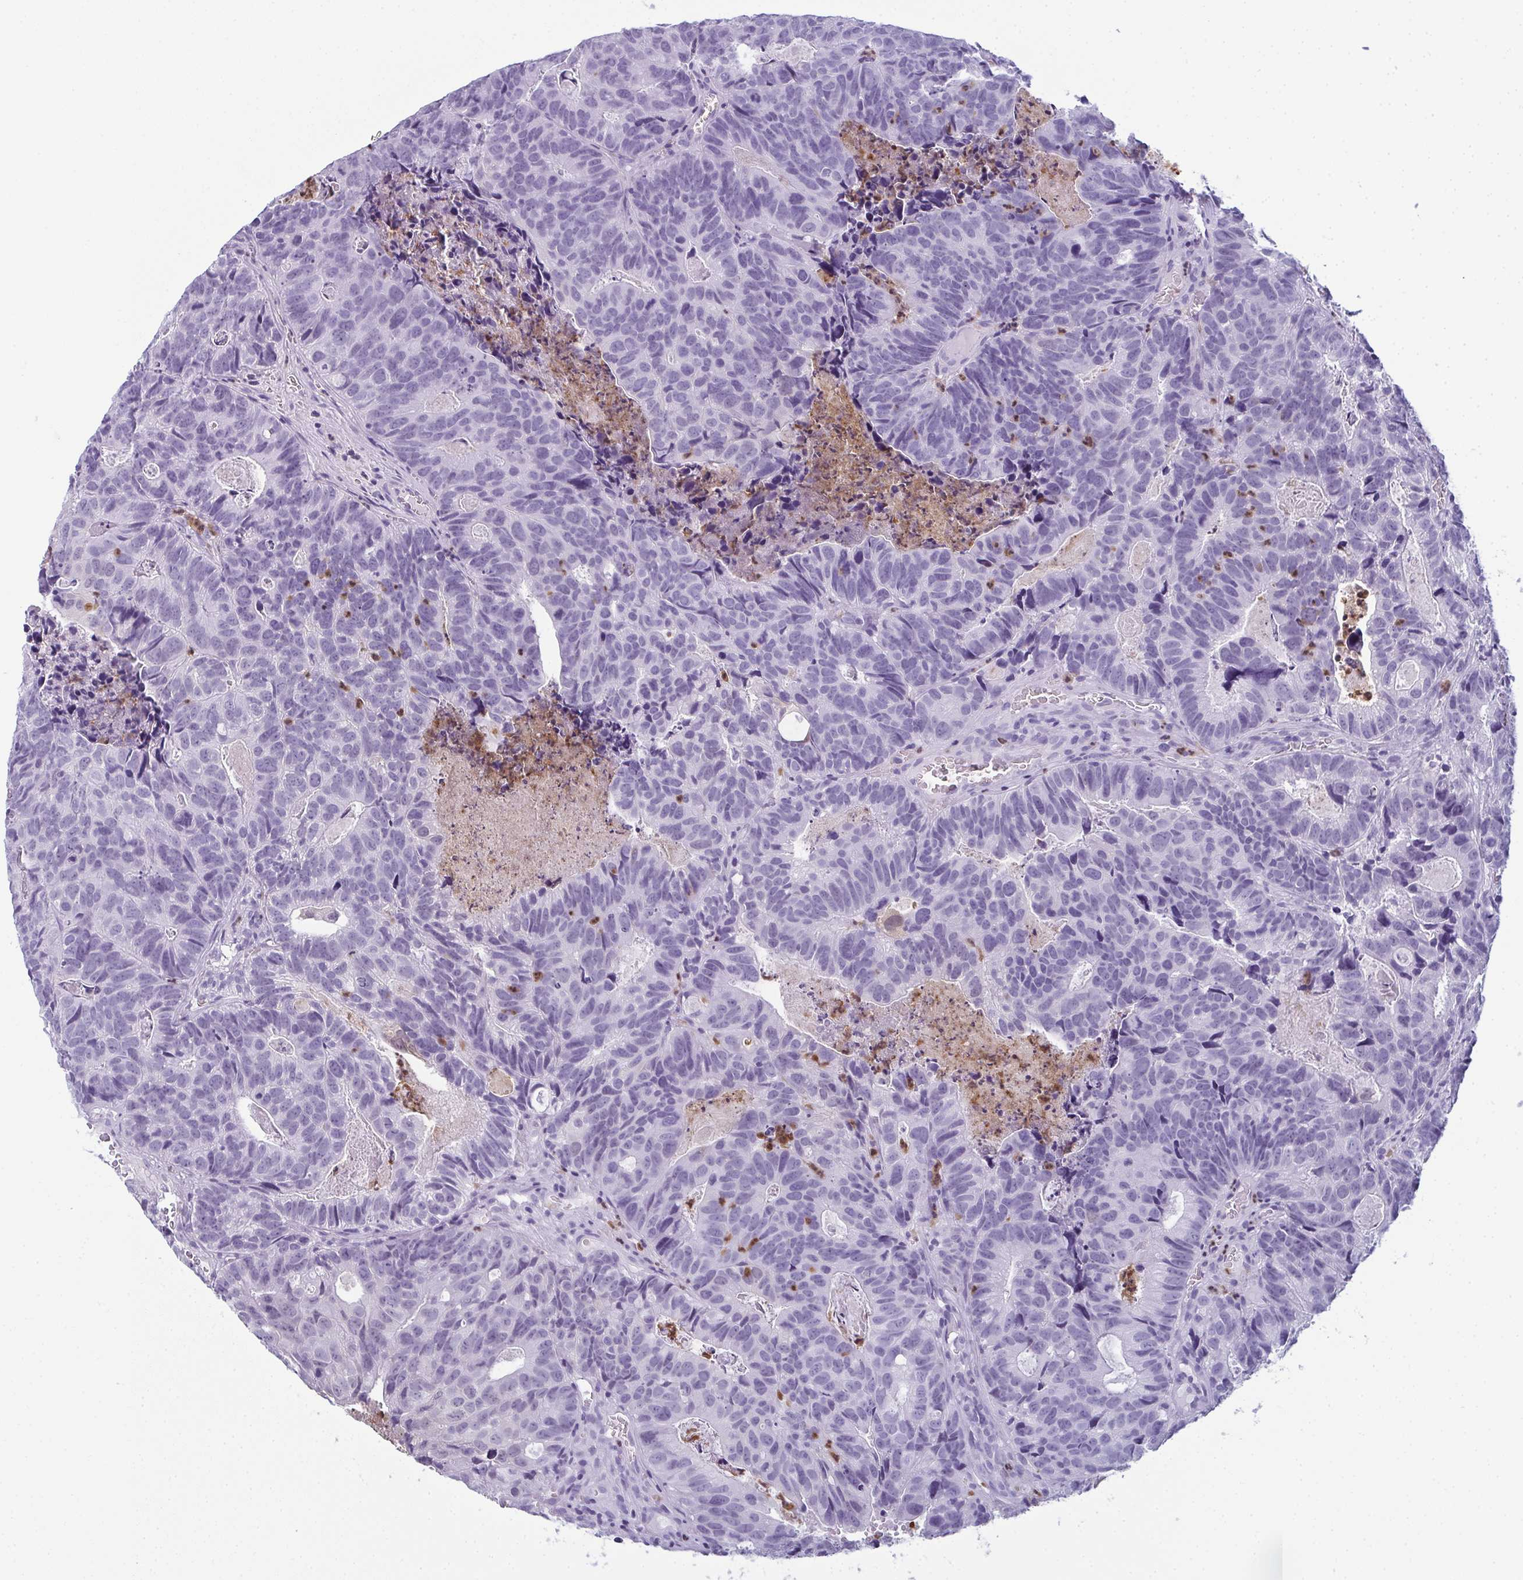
{"staining": {"intensity": "negative", "quantity": "none", "location": "none"}, "tissue": "head and neck cancer", "cell_type": "Tumor cells", "image_type": "cancer", "snomed": [{"axis": "morphology", "description": "Adenocarcinoma, NOS"}, {"axis": "topography", "description": "Head-Neck"}], "caption": "An image of adenocarcinoma (head and neck) stained for a protein demonstrates no brown staining in tumor cells. (DAB (3,3'-diaminobenzidine) immunohistochemistry (IHC) with hematoxylin counter stain).", "gene": "CDA", "patient": {"sex": "male", "age": 62}}